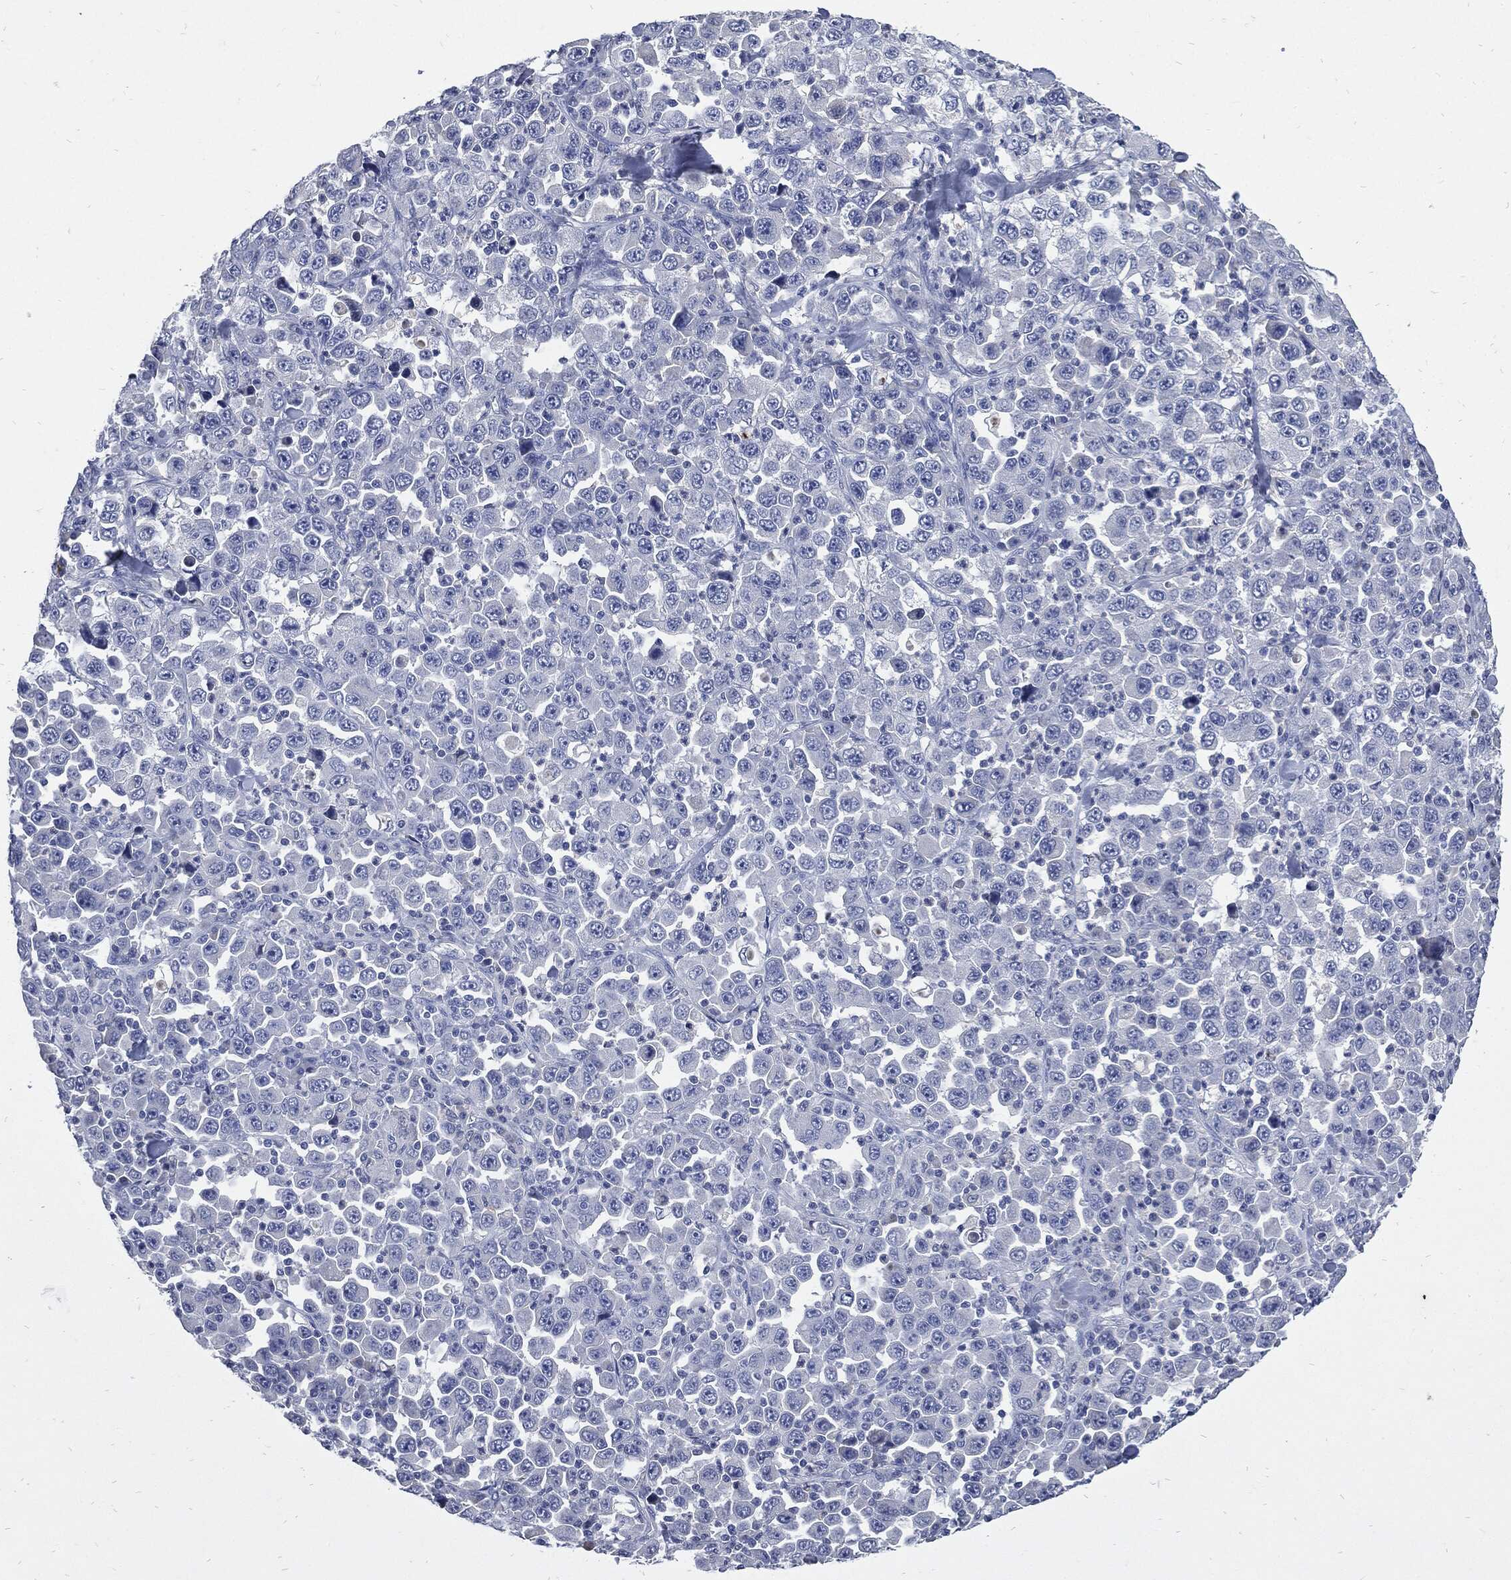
{"staining": {"intensity": "negative", "quantity": "none", "location": "none"}, "tissue": "stomach cancer", "cell_type": "Tumor cells", "image_type": "cancer", "snomed": [{"axis": "morphology", "description": "Normal tissue, NOS"}, {"axis": "morphology", "description": "Adenocarcinoma, NOS"}, {"axis": "topography", "description": "Stomach, upper"}, {"axis": "topography", "description": "Stomach"}], "caption": "There is no significant expression in tumor cells of adenocarcinoma (stomach).", "gene": "CPE", "patient": {"sex": "male", "age": 59}}